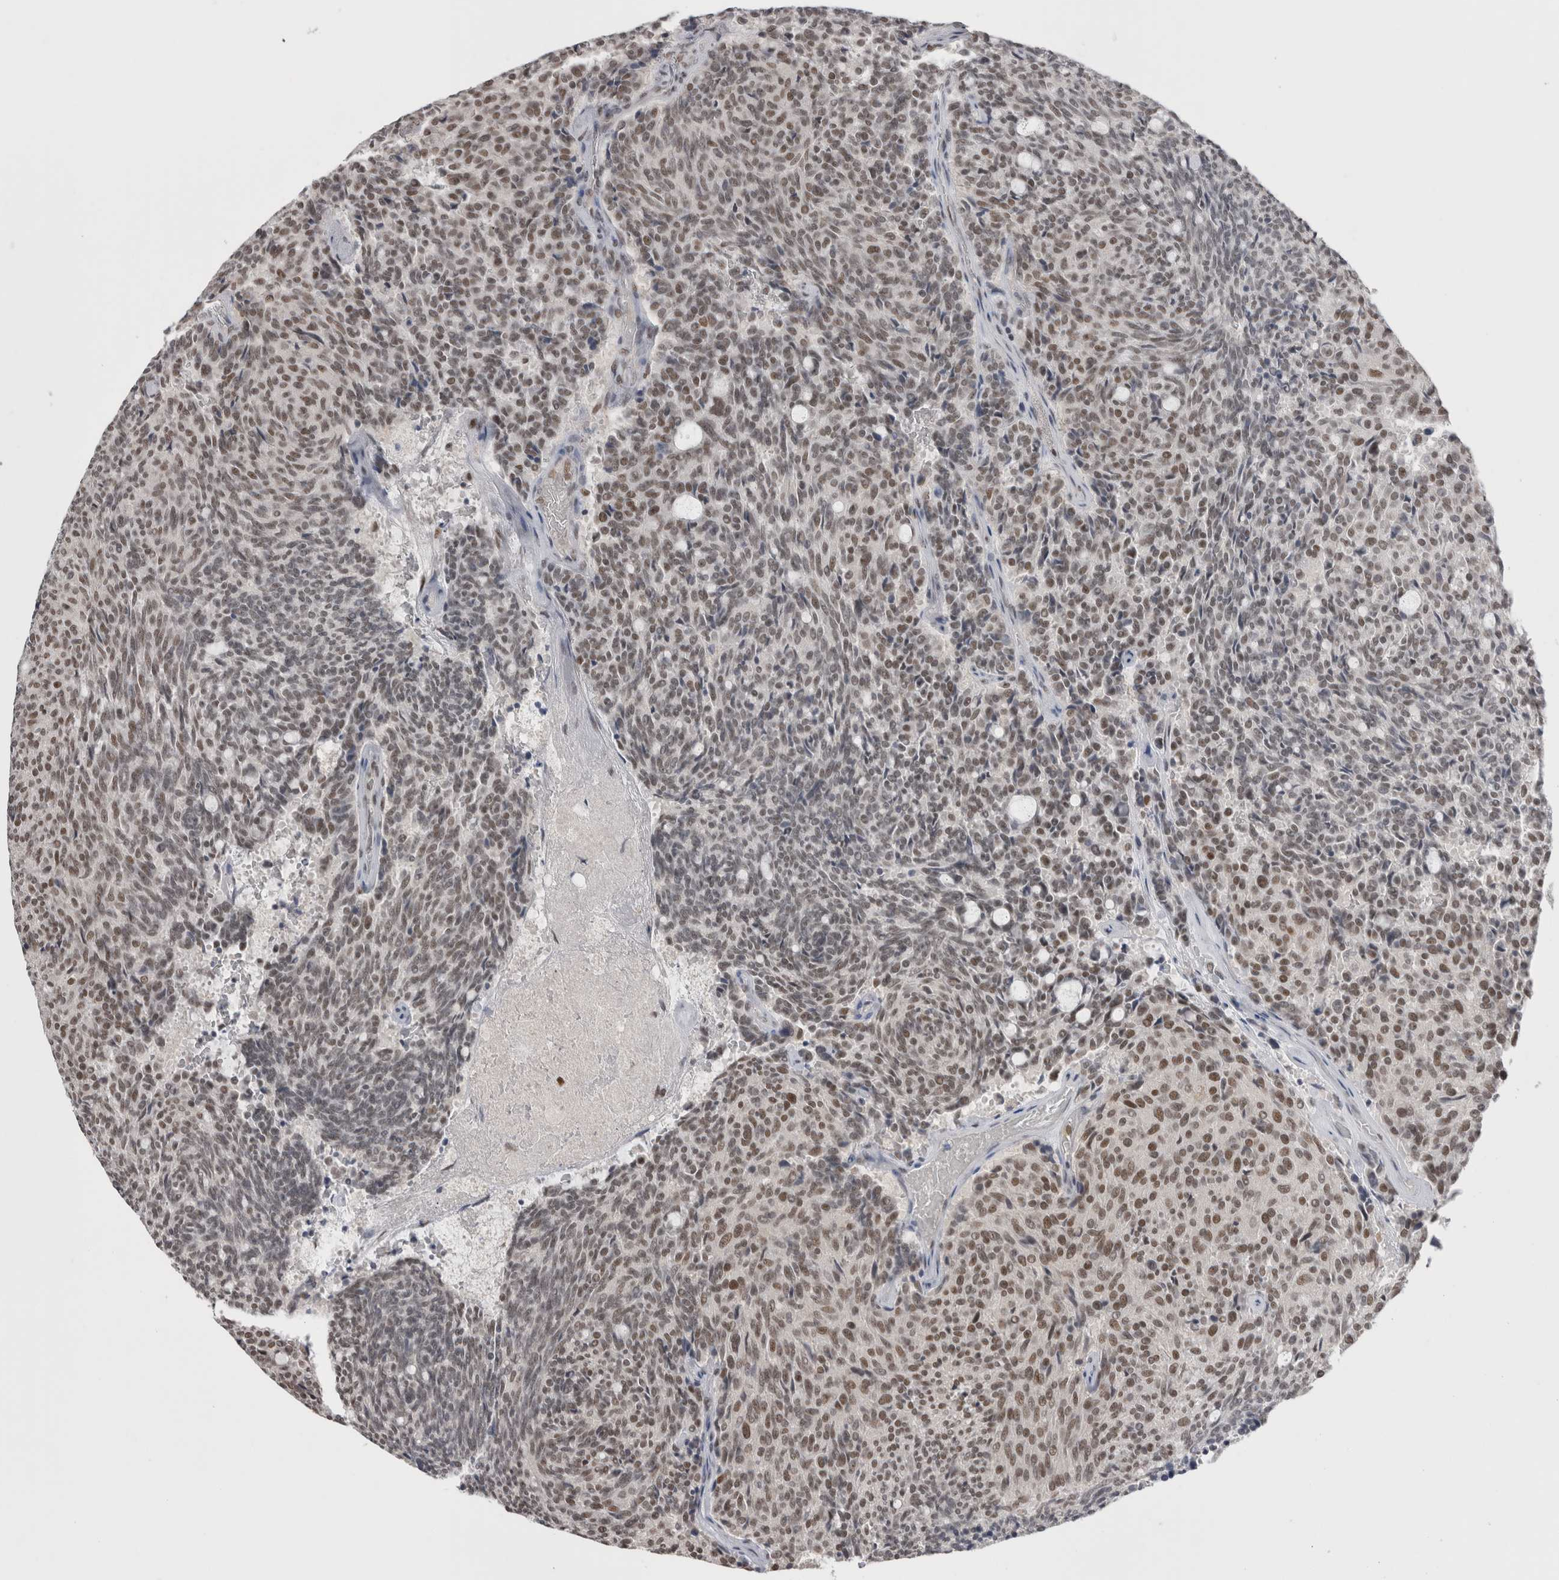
{"staining": {"intensity": "moderate", "quantity": "<25%", "location": "nuclear"}, "tissue": "carcinoid", "cell_type": "Tumor cells", "image_type": "cancer", "snomed": [{"axis": "morphology", "description": "Carcinoid, malignant, NOS"}, {"axis": "topography", "description": "Pancreas"}], "caption": "A photomicrograph showing moderate nuclear expression in about <25% of tumor cells in carcinoid (malignant), as visualized by brown immunohistochemical staining.", "gene": "DAXX", "patient": {"sex": "female", "age": 54}}